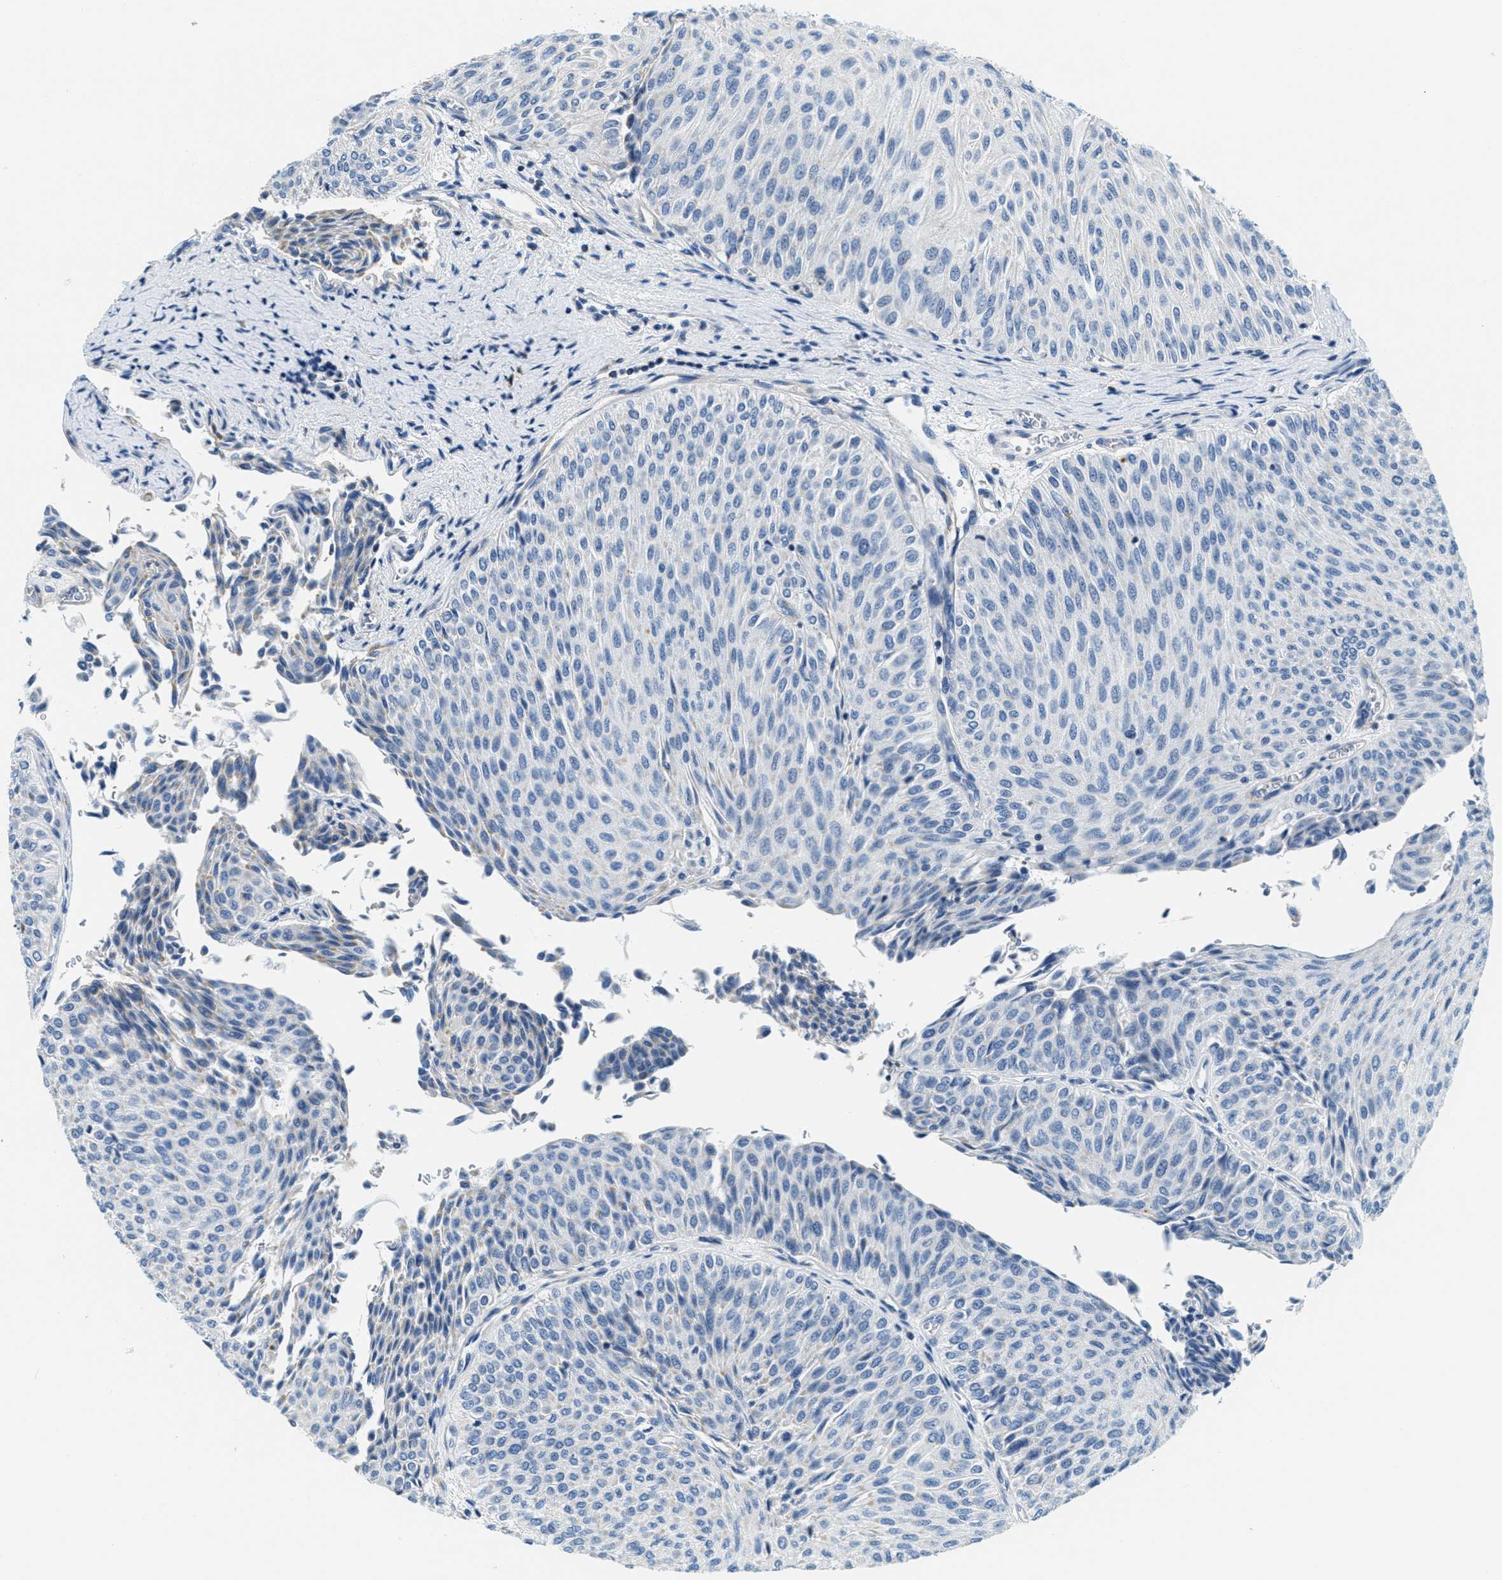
{"staining": {"intensity": "negative", "quantity": "none", "location": "none"}, "tissue": "urothelial cancer", "cell_type": "Tumor cells", "image_type": "cancer", "snomed": [{"axis": "morphology", "description": "Urothelial carcinoma, Low grade"}, {"axis": "topography", "description": "Urinary bladder"}], "caption": "IHC histopathology image of neoplastic tissue: human urothelial carcinoma (low-grade) stained with DAB (3,3'-diaminobenzidine) displays no significant protein staining in tumor cells.", "gene": "CA4", "patient": {"sex": "male", "age": 78}}